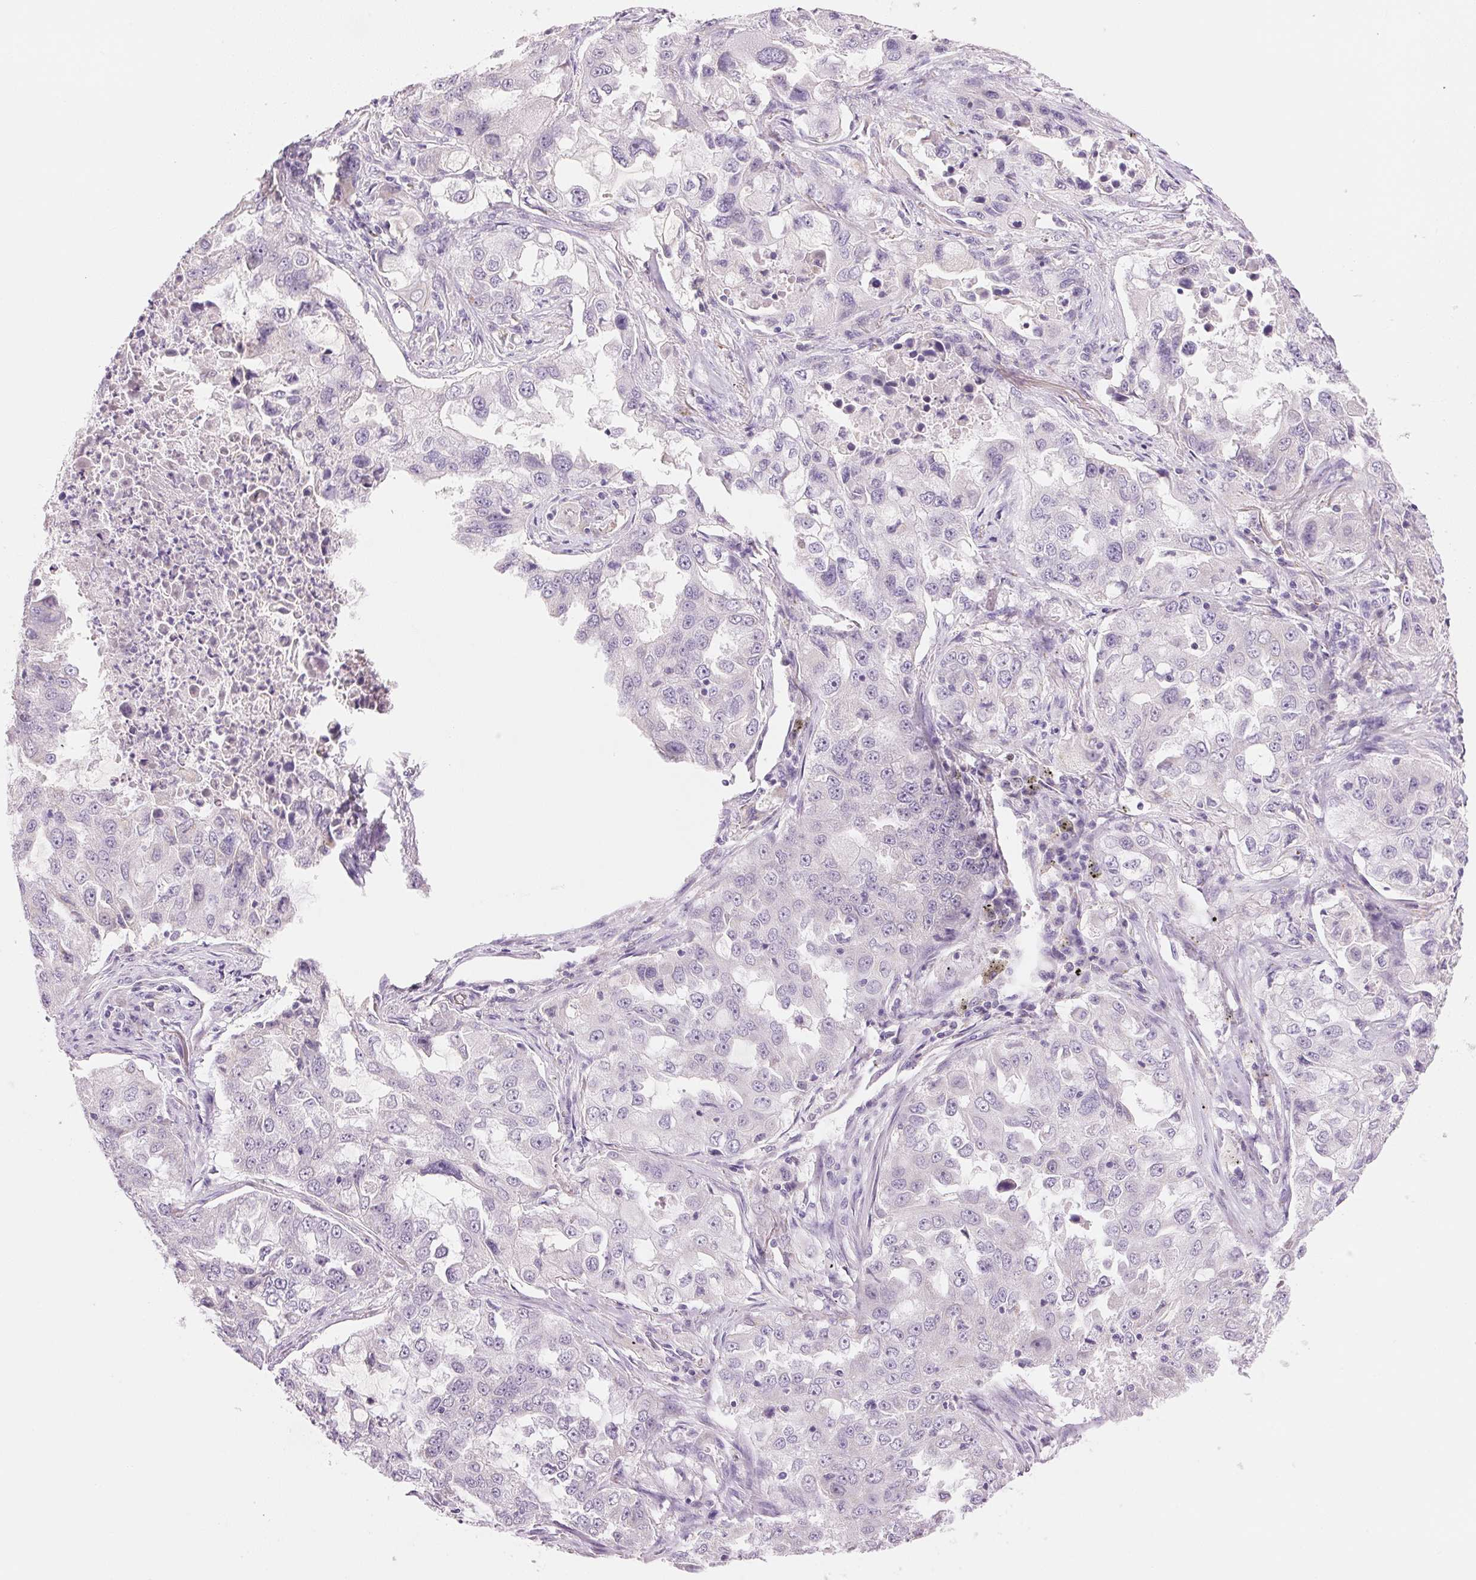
{"staining": {"intensity": "negative", "quantity": "none", "location": "none"}, "tissue": "lung cancer", "cell_type": "Tumor cells", "image_type": "cancer", "snomed": [{"axis": "morphology", "description": "Adenocarcinoma, NOS"}, {"axis": "topography", "description": "Lung"}], "caption": "Tumor cells are negative for brown protein staining in lung cancer (adenocarcinoma).", "gene": "CYP11B1", "patient": {"sex": "female", "age": 61}}